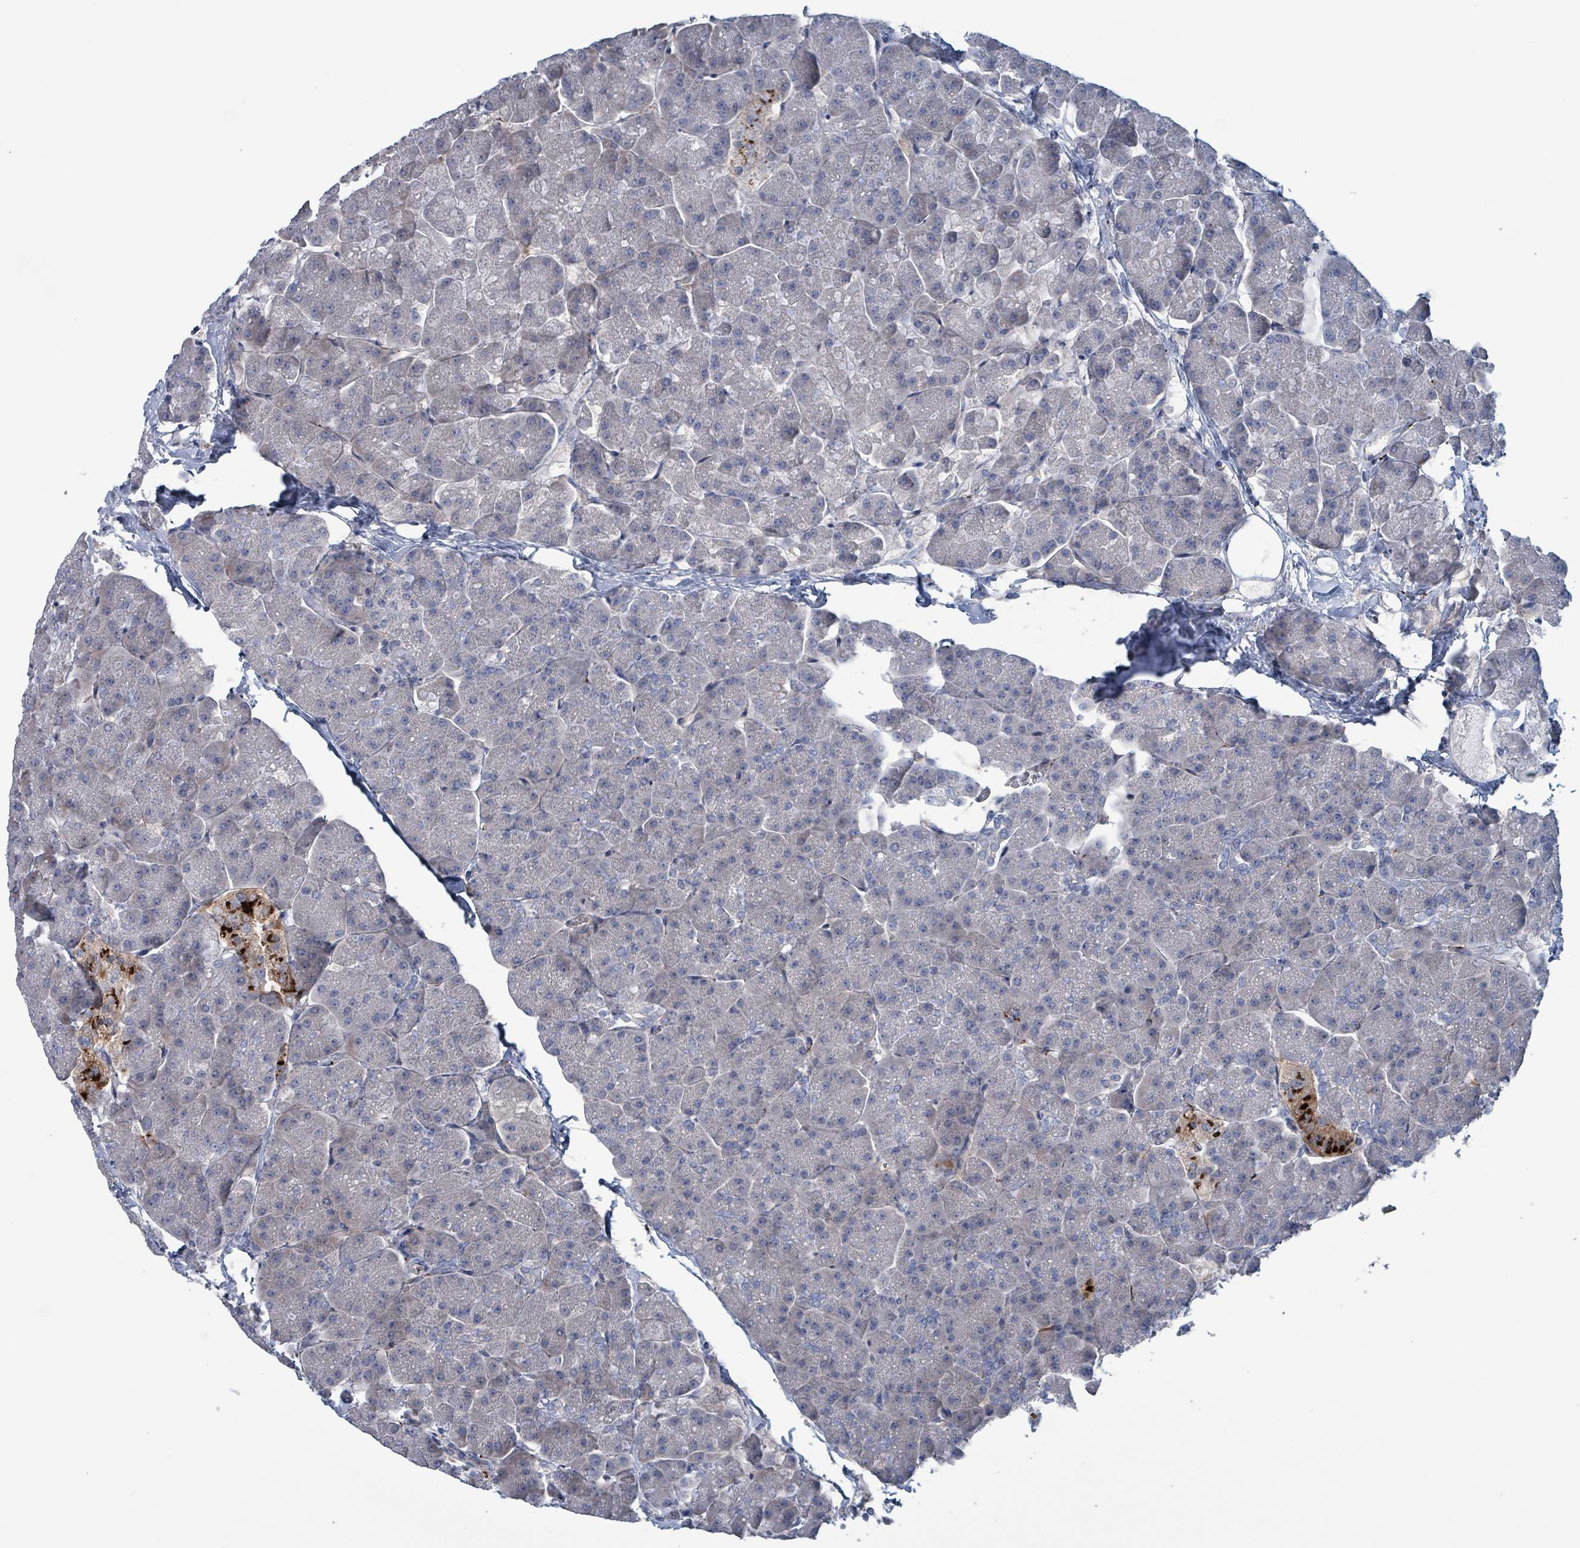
{"staining": {"intensity": "negative", "quantity": "none", "location": "none"}, "tissue": "pancreas", "cell_type": "Exocrine glandular cells", "image_type": "normal", "snomed": [{"axis": "morphology", "description": "Normal tissue, NOS"}, {"axis": "topography", "description": "Pancreas"}, {"axis": "topography", "description": "Peripheral nerve tissue"}], "caption": "IHC histopathology image of benign human pancreas stained for a protein (brown), which exhibits no positivity in exocrine glandular cells.", "gene": "TAAR5", "patient": {"sex": "male", "age": 54}}